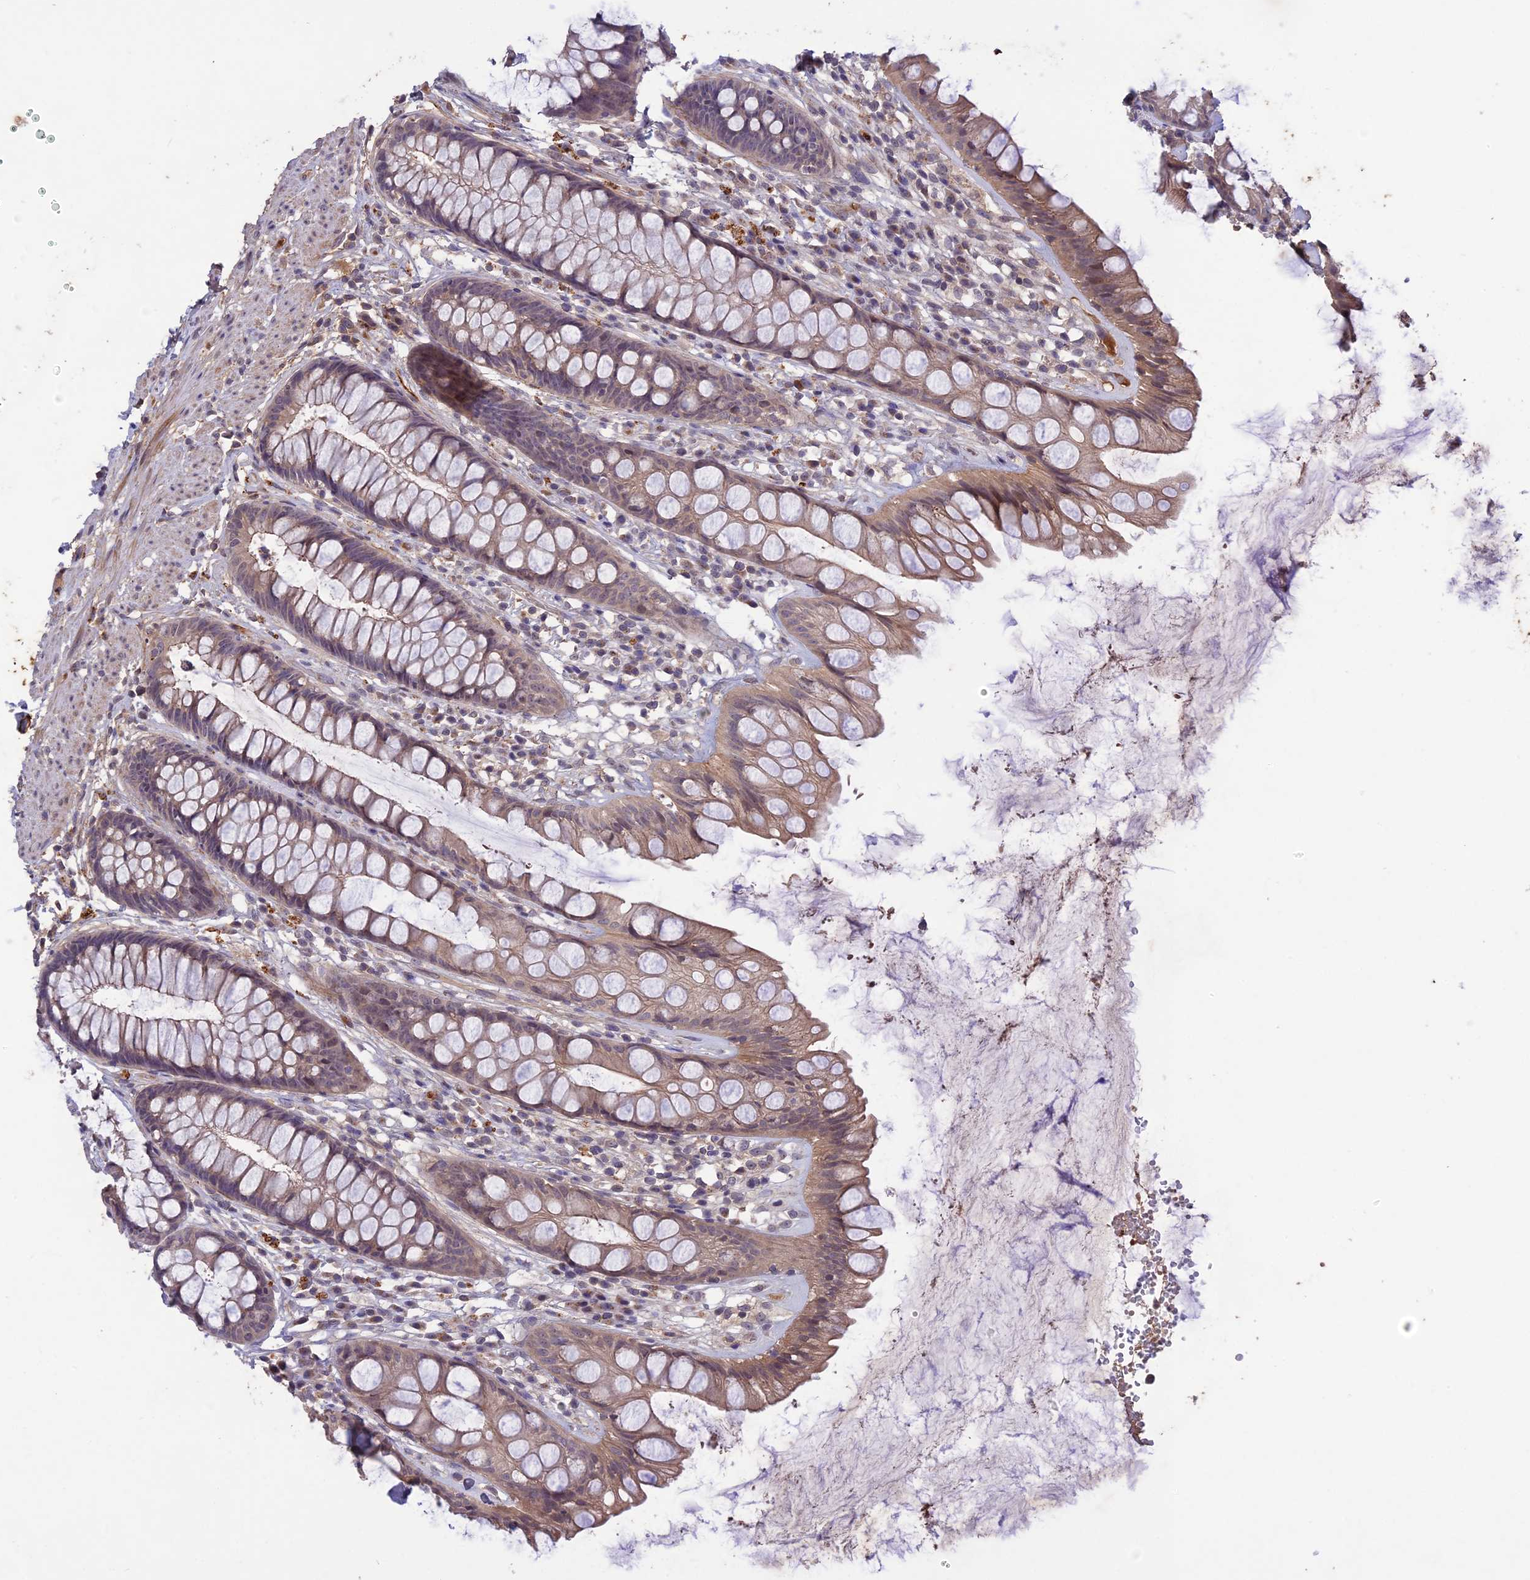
{"staining": {"intensity": "moderate", "quantity": ">75%", "location": "cytoplasmic/membranous"}, "tissue": "rectum", "cell_type": "Glandular cells", "image_type": "normal", "snomed": [{"axis": "morphology", "description": "Normal tissue, NOS"}, {"axis": "topography", "description": "Rectum"}], "caption": "IHC micrograph of normal human rectum stained for a protein (brown), which exhibits medium levels of moderate cytoplasmic/membranous expression in approximately >75% of glandular cells.", "gene": "ADO", "patient": {"sex": "male", "age": 74}}